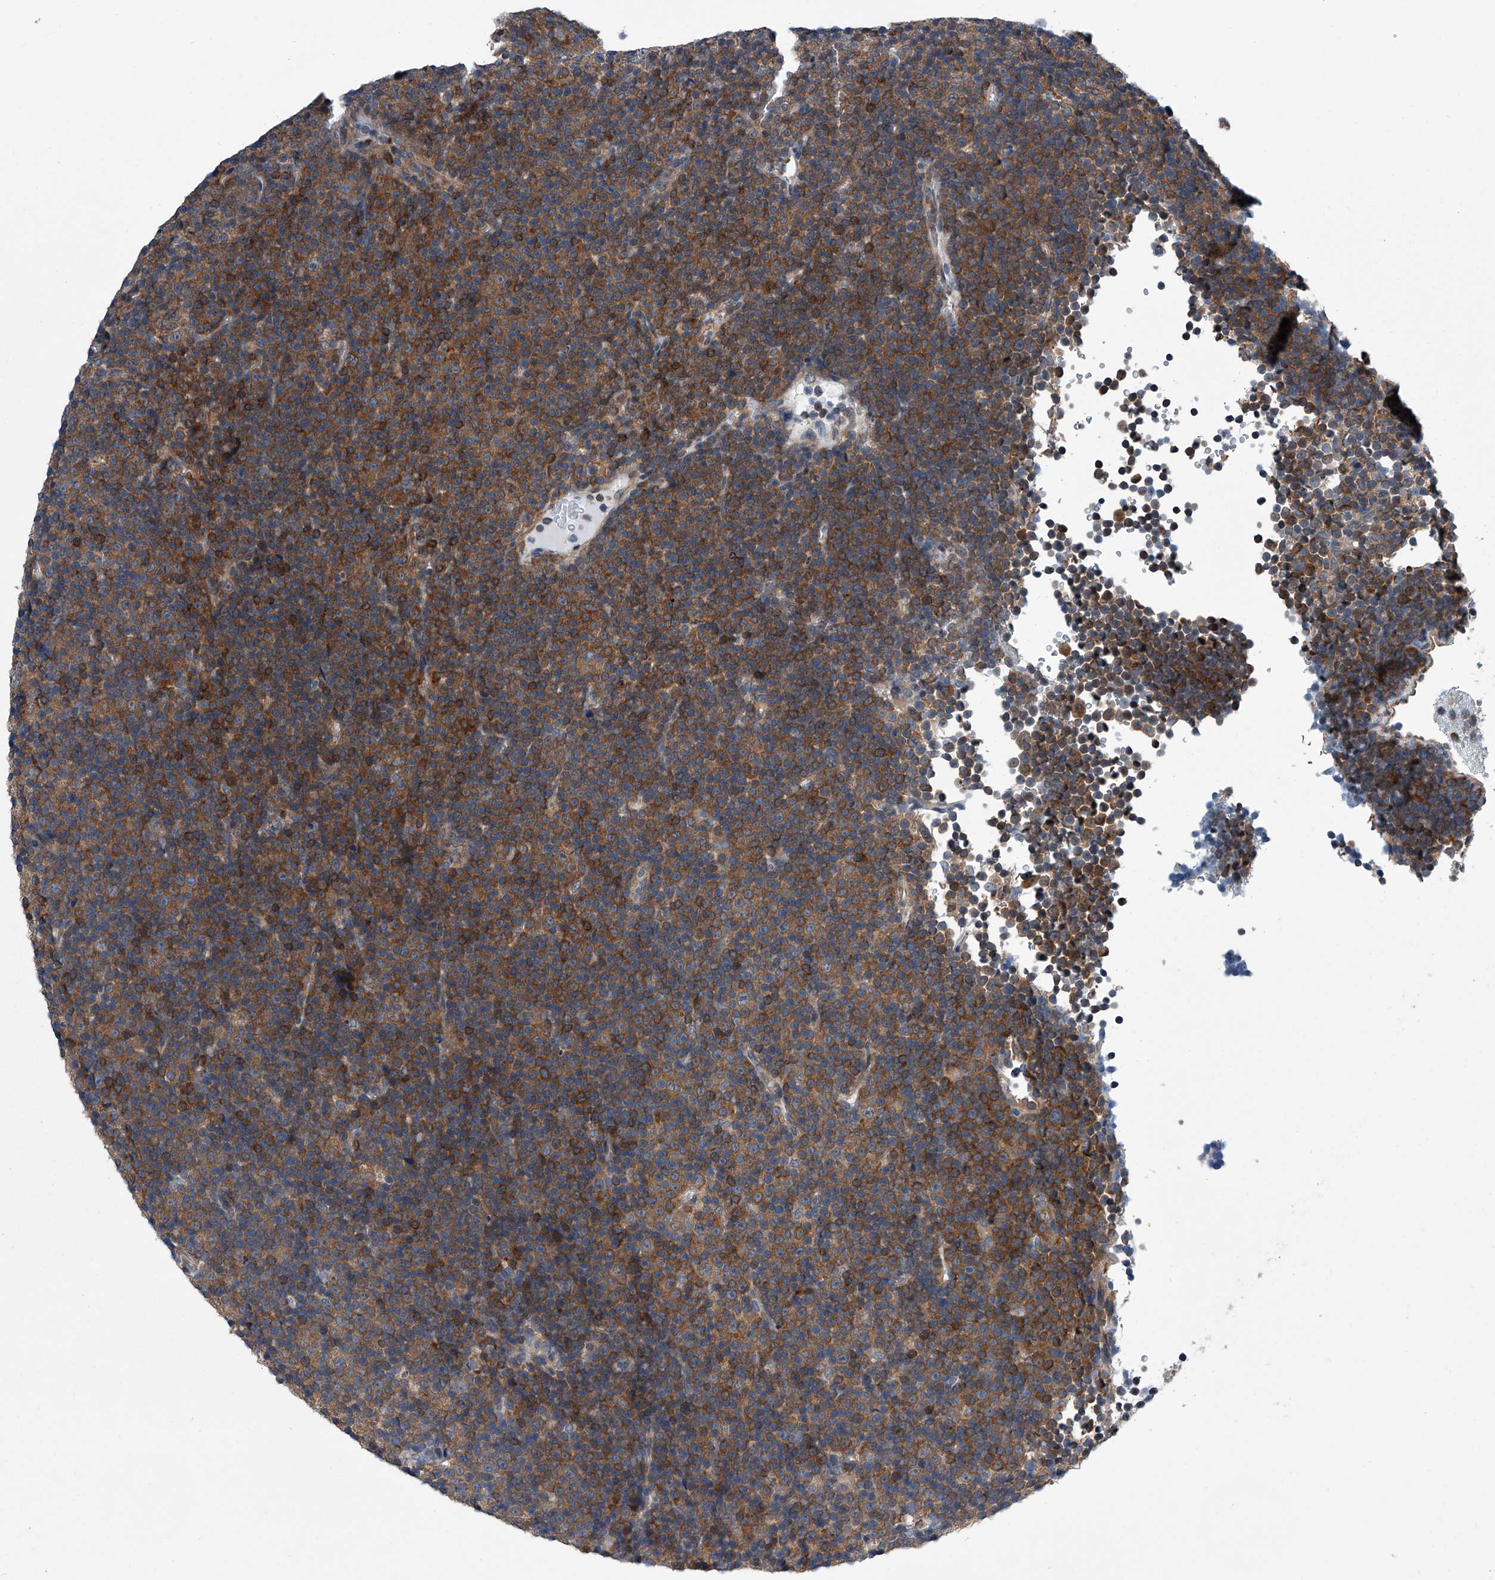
{"staining": {"intensity": "moderate", "quantity": ">75%", "location": "cytoplasmic/membranous"}, "tissue": "lymphoma", "cell_type": "Tumor cells", "image_type": "cancer", "snomed": [{"axis": "morphology", "description": "Malignant lymphoma, non-Hodgkin's type, Low grade"}, {"axis": "topography", "description": "Lymph node"}], "caption": "High-magnification brightfield microscopy of low-grade malignant lymphoma, non-Hodgkin's type stained with DAB (3,3'-diaminobenzidine) (brown) and counterstained with hematoxylin (blue). tumor cells exhibit moderate cytoplasmic/membranous positivity is appreciated in about>75% of cells.", "gene": "PPP2R5D", "patient": {"sex": "female", "age": 67}}